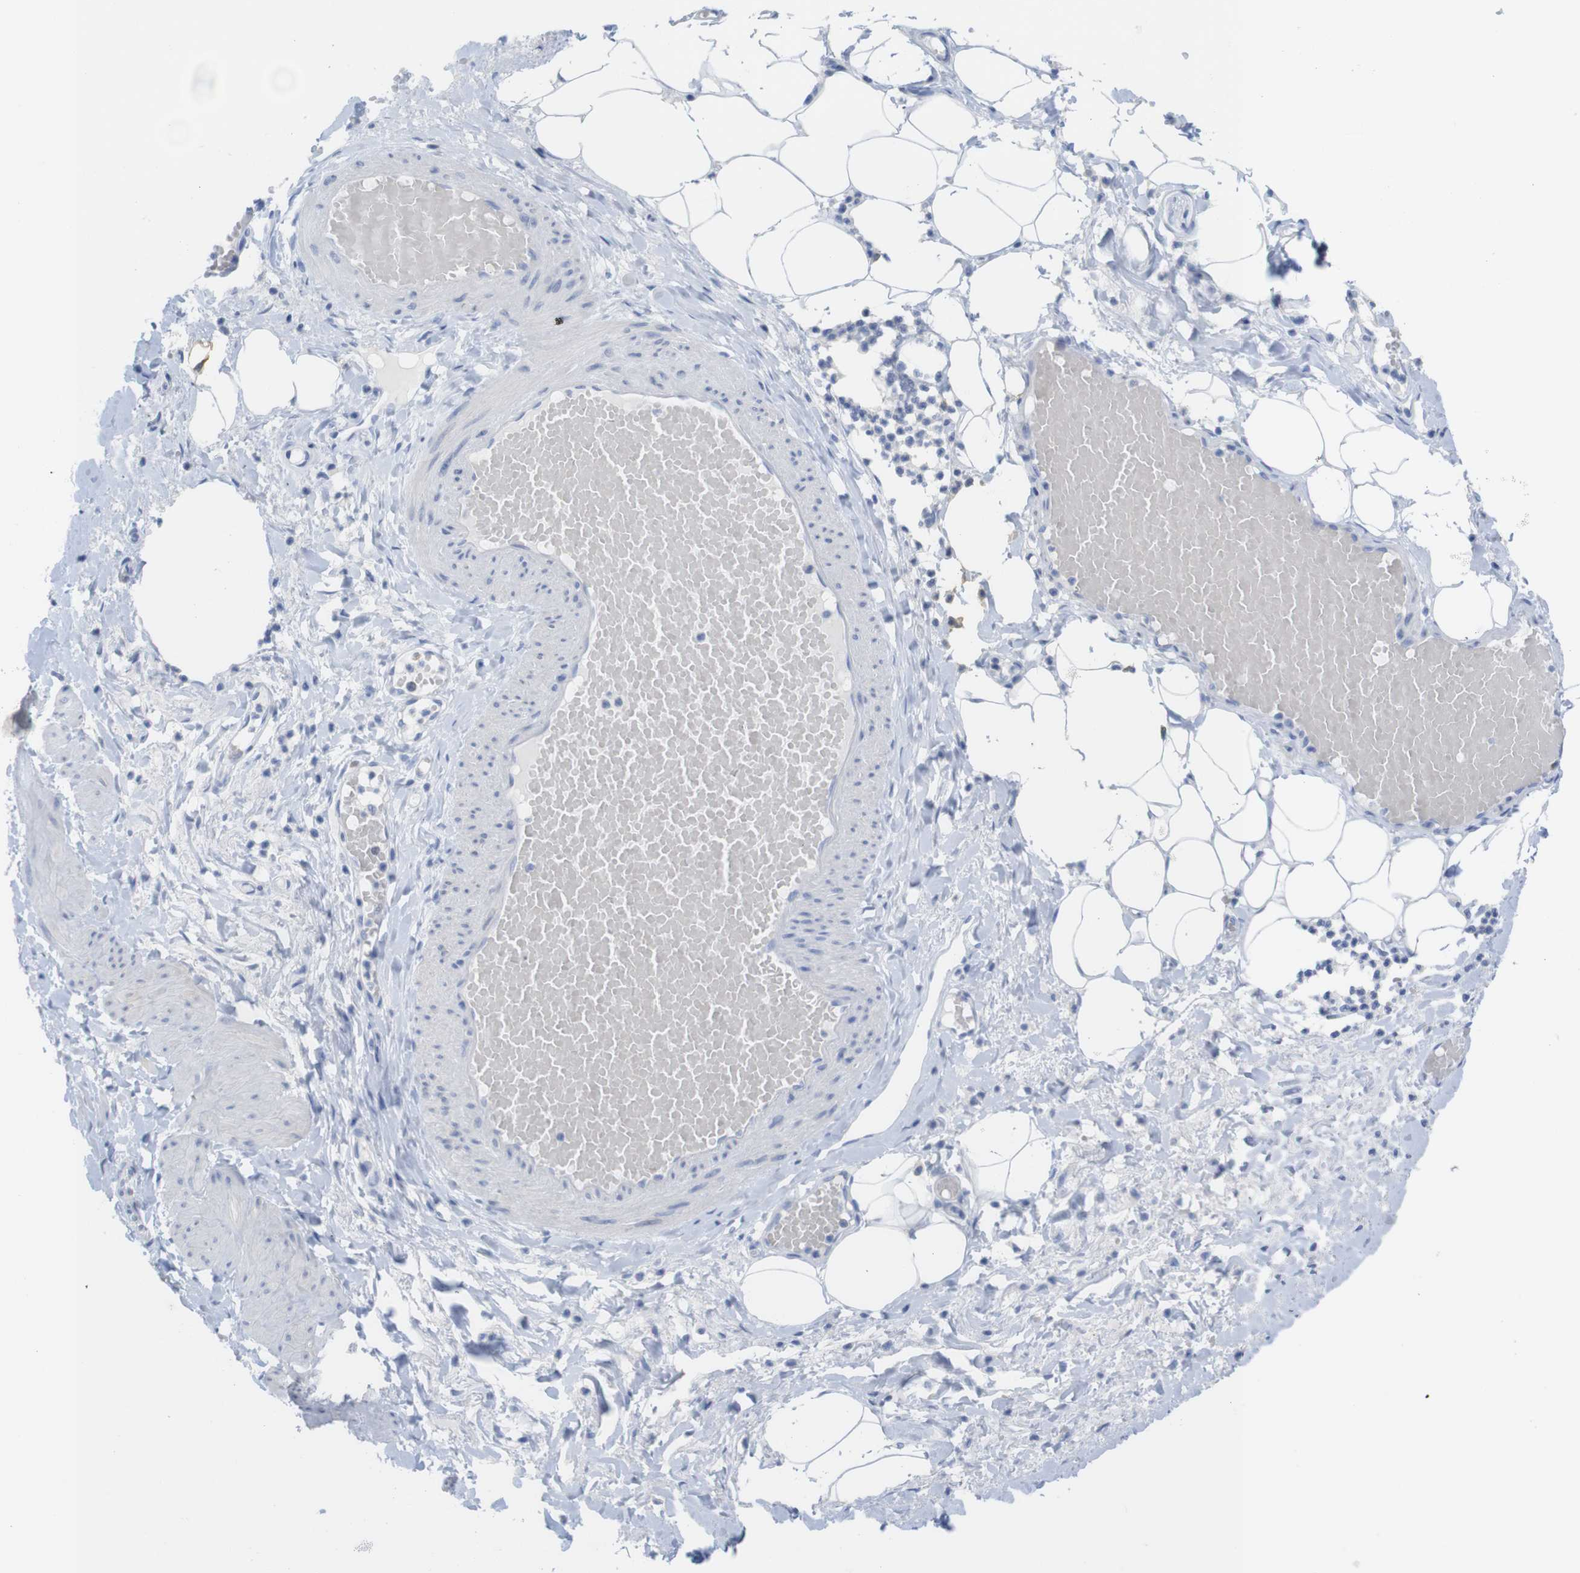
{"staining": {"intensity": "negative", "quantity": "none", "location": "none"}, "tissue": "adipose tissue", "cell_type": "Adipocytes", "image_type": "normal", "snomed": [{"axis": "morphology", "description": "Normal tissue, NOS"}, {"axis": "topography", "description": "Soft tissue"}, {"axis": "topography", "description": "Vascular tissue"}], "caption": "DAB (3,3'-diaminobenzidine) immunohistochemical staining of normal human adipose tissue shows no significant positivity in adipocytes. (Stains: DAB IHC with hematoxylin counter stain, Microscopy: brightfield microscopy at high magnification).", "gene": "PNMA1", "patient": {"sex": "female", "age": 35}}